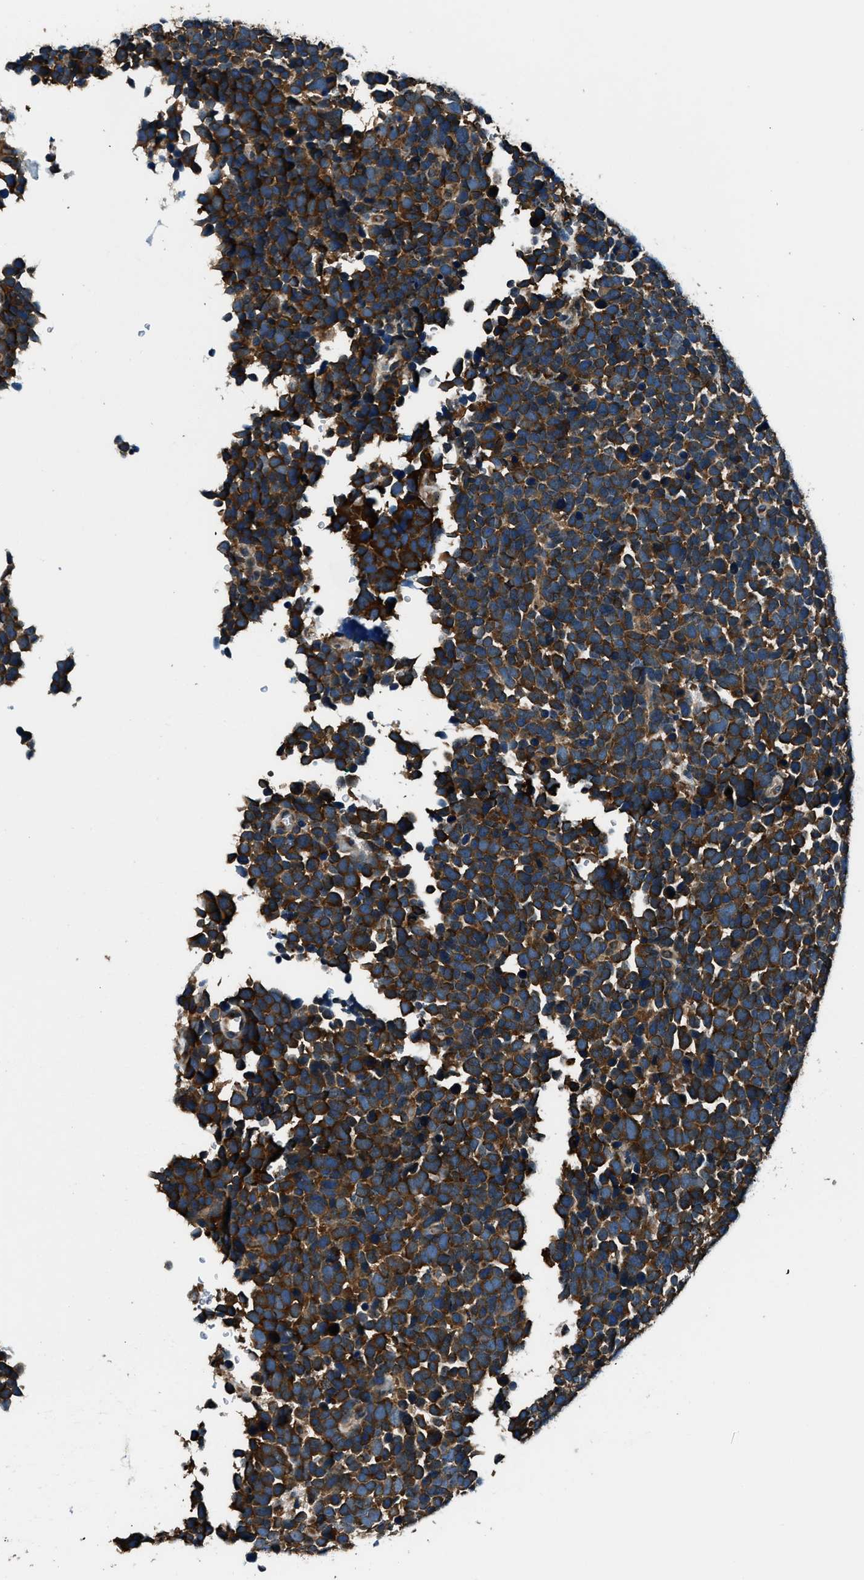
{"staining": {"intensity": "strong", "quantity": ">75%", "location": "cytoplasmic/membranous"}, "tissue": "urothelial cancer", "cell_type": "Tumor cells", "image_type": "cancer", "snomed": [{"axis": "morphology", "description": "Urothelial carcinoma, High grade"}, {"axis": "topography", "description": "Urinary bladder"}], "caption": "Immunohistochemical staining of urothelial cancer reveals strong cytoplasmic/membranous protein staining in approximately >75% of tumor cells.", "gene": "ARFGAP2", "patient": {"sex": "female", "age": 82}}